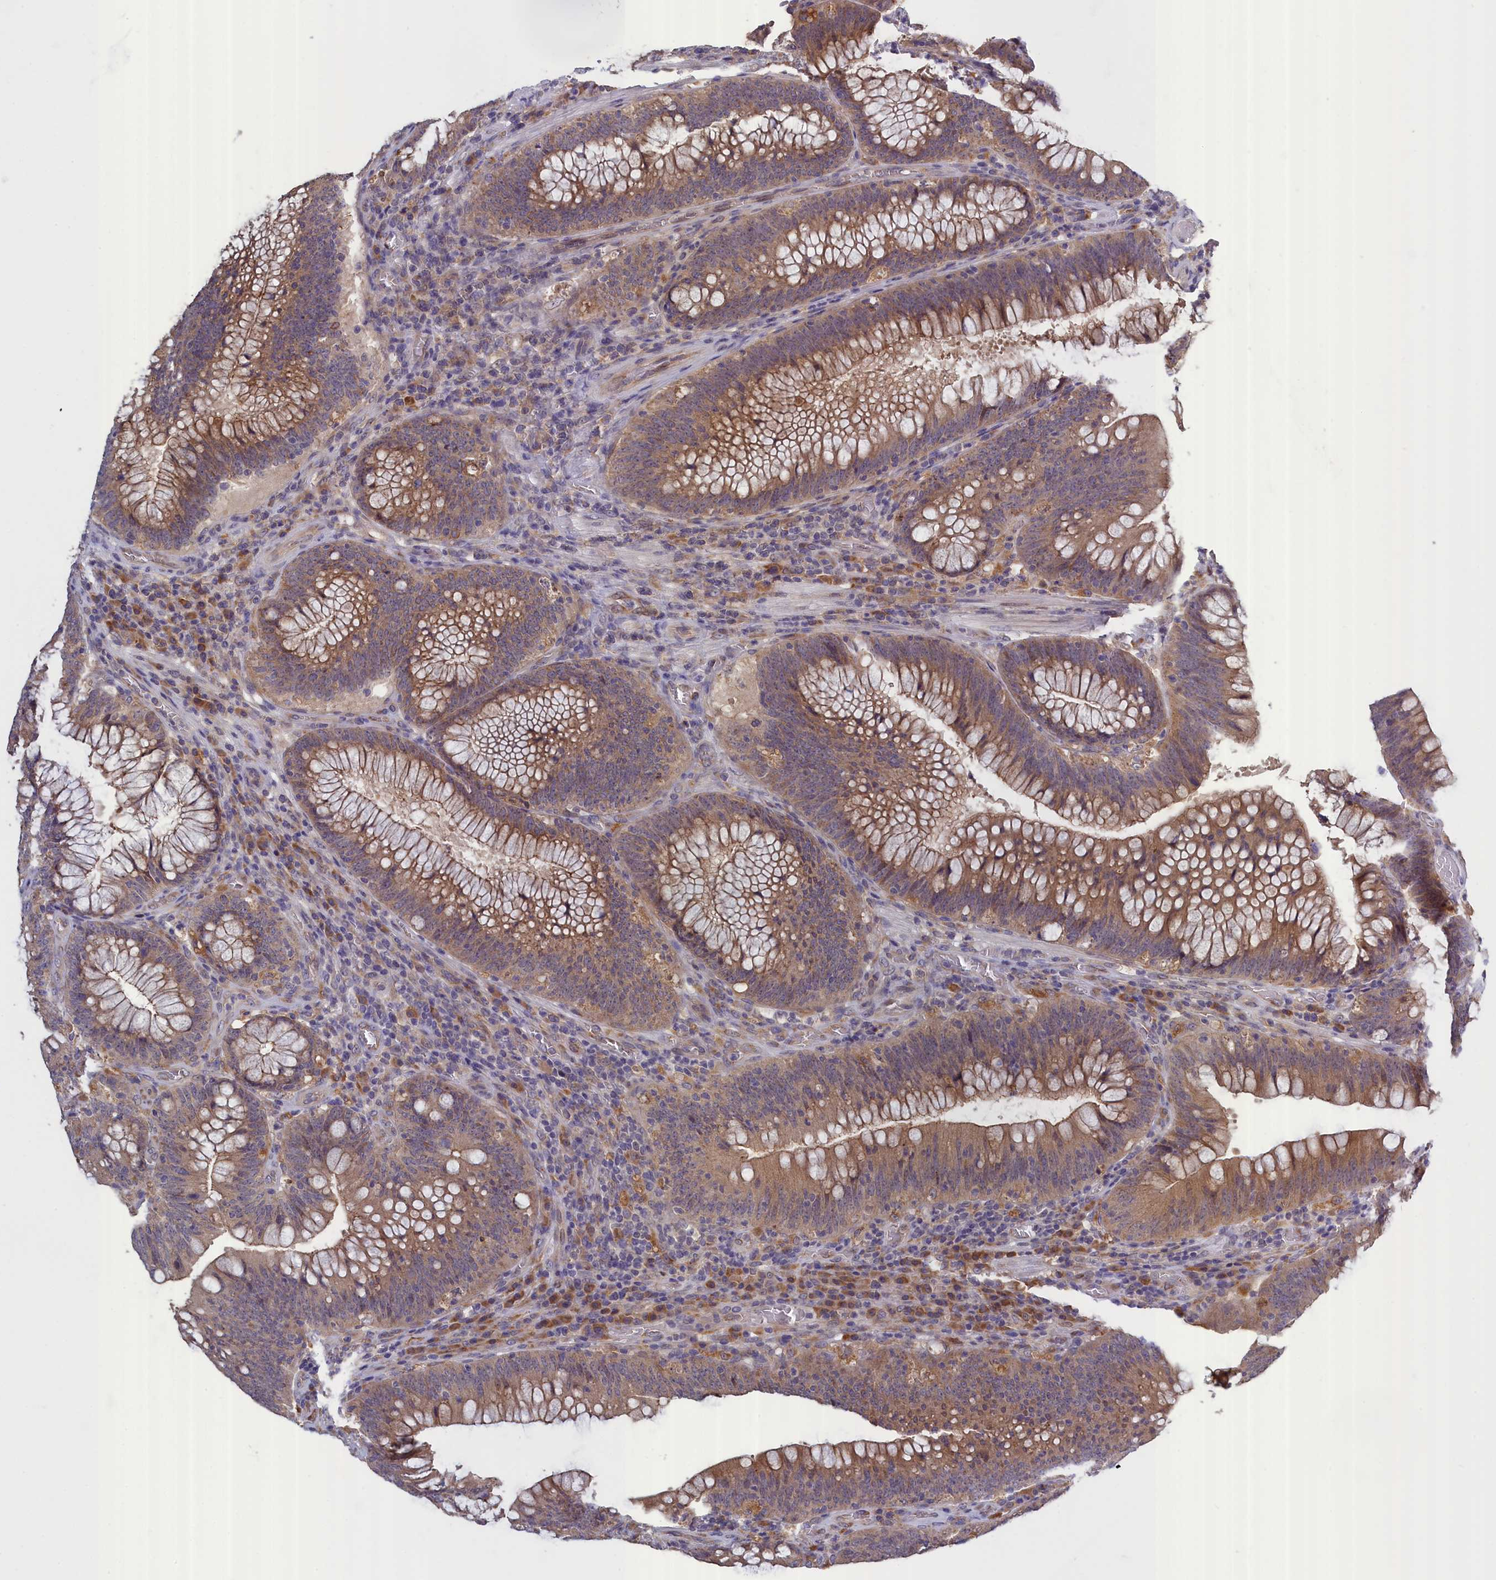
{"staining": {"intensity": "weak", "quantity": ">75%", "location": "cytoplasmic/membranous"}, "tissue": "colorectal cancer", "cell_type": "Tumor cells", "image_type": "cancer", "snomed": [{"axis": "morphology", "description": "Normal tissue, NOS"}, {"axis": "topography", "description": "Colon"}], "caption": "Protein expression analysis of human colorectal cancer reveals weak cytoplasmic/membranous staining in approximately >75% of tumor cells.", "gene": "COL19A1", "patient": {"sex": "female", "age": 82}}